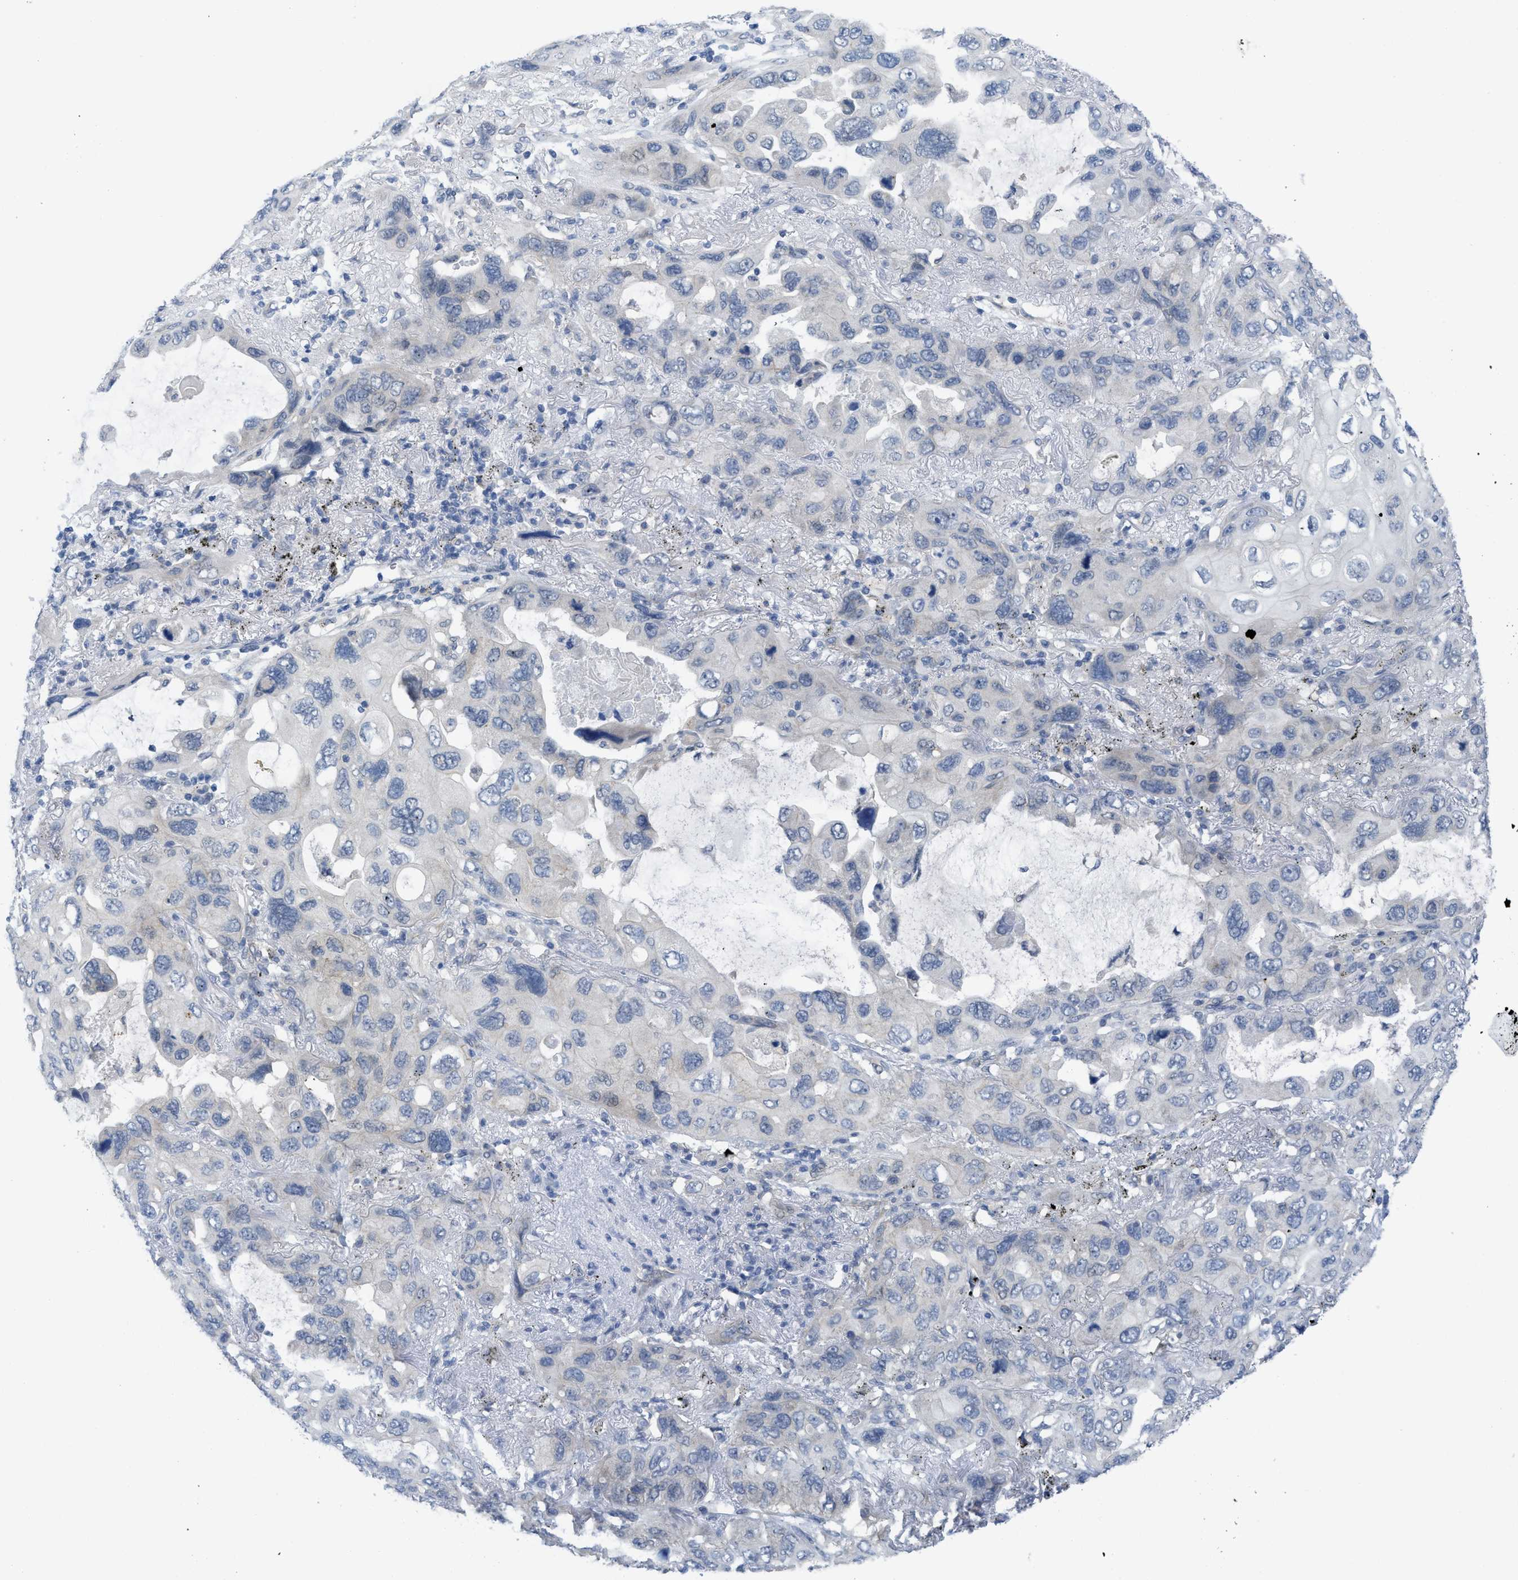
{"staining": {"intensity": "negative", "quantity": "none", "location": "none"}, "tissue": "lung cancer", "cell_type": "Tumor cells", "image_type": "cancer", "snomed": [{"axis": "morphology", "description": "Squamous cell carcinoma, NOS"}, {"axis": "topography", "description": "Lung"}], "caption": "IHC micrograph of neoplastic tissue: human lung cancer (squamous cell carcinoma) stained with DAB displays no significant protein positivity in tumor cells.", "gene": "TNFAIP1", "patient": {"sex": "female", "age": 73}}